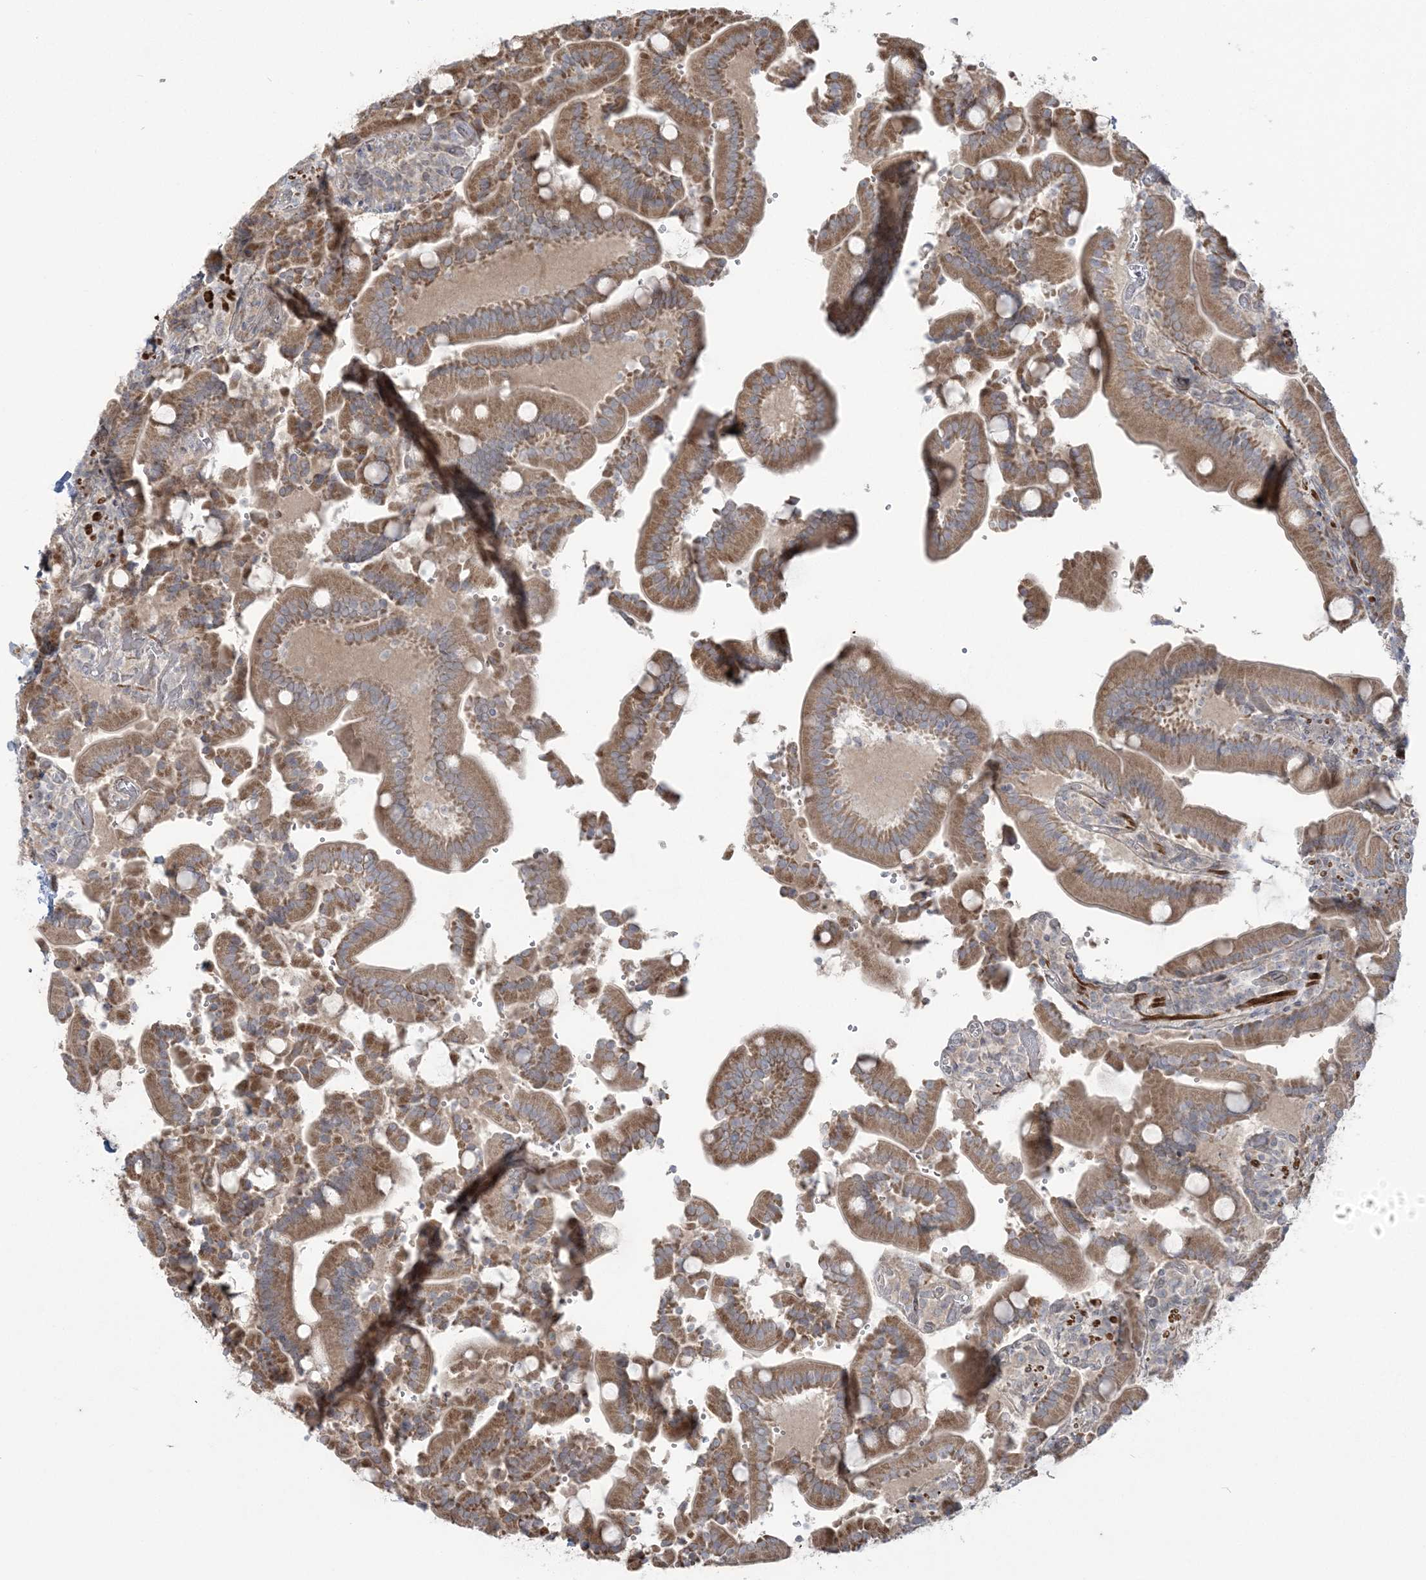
{"staining": {"intensity": "moderate", "quantity": ">75%", "location": "cytoplasmic/membranous"}, "tissue": "duodenum", "cell_type": "Glandular cells", "image_type": "normal", "snomed": [{"axis": "morphology", "description": "Normal tissue, NOS"}, {"axis": "topography", "description": "Duodenum"}], "caption": "A brown stain shows moderate cytoplasmic/membranous positivity of a protein in glandular cells of unremarkable duodenum.", "gene": "NUDT9", "patient": {"sex": "female", "age": 62}}